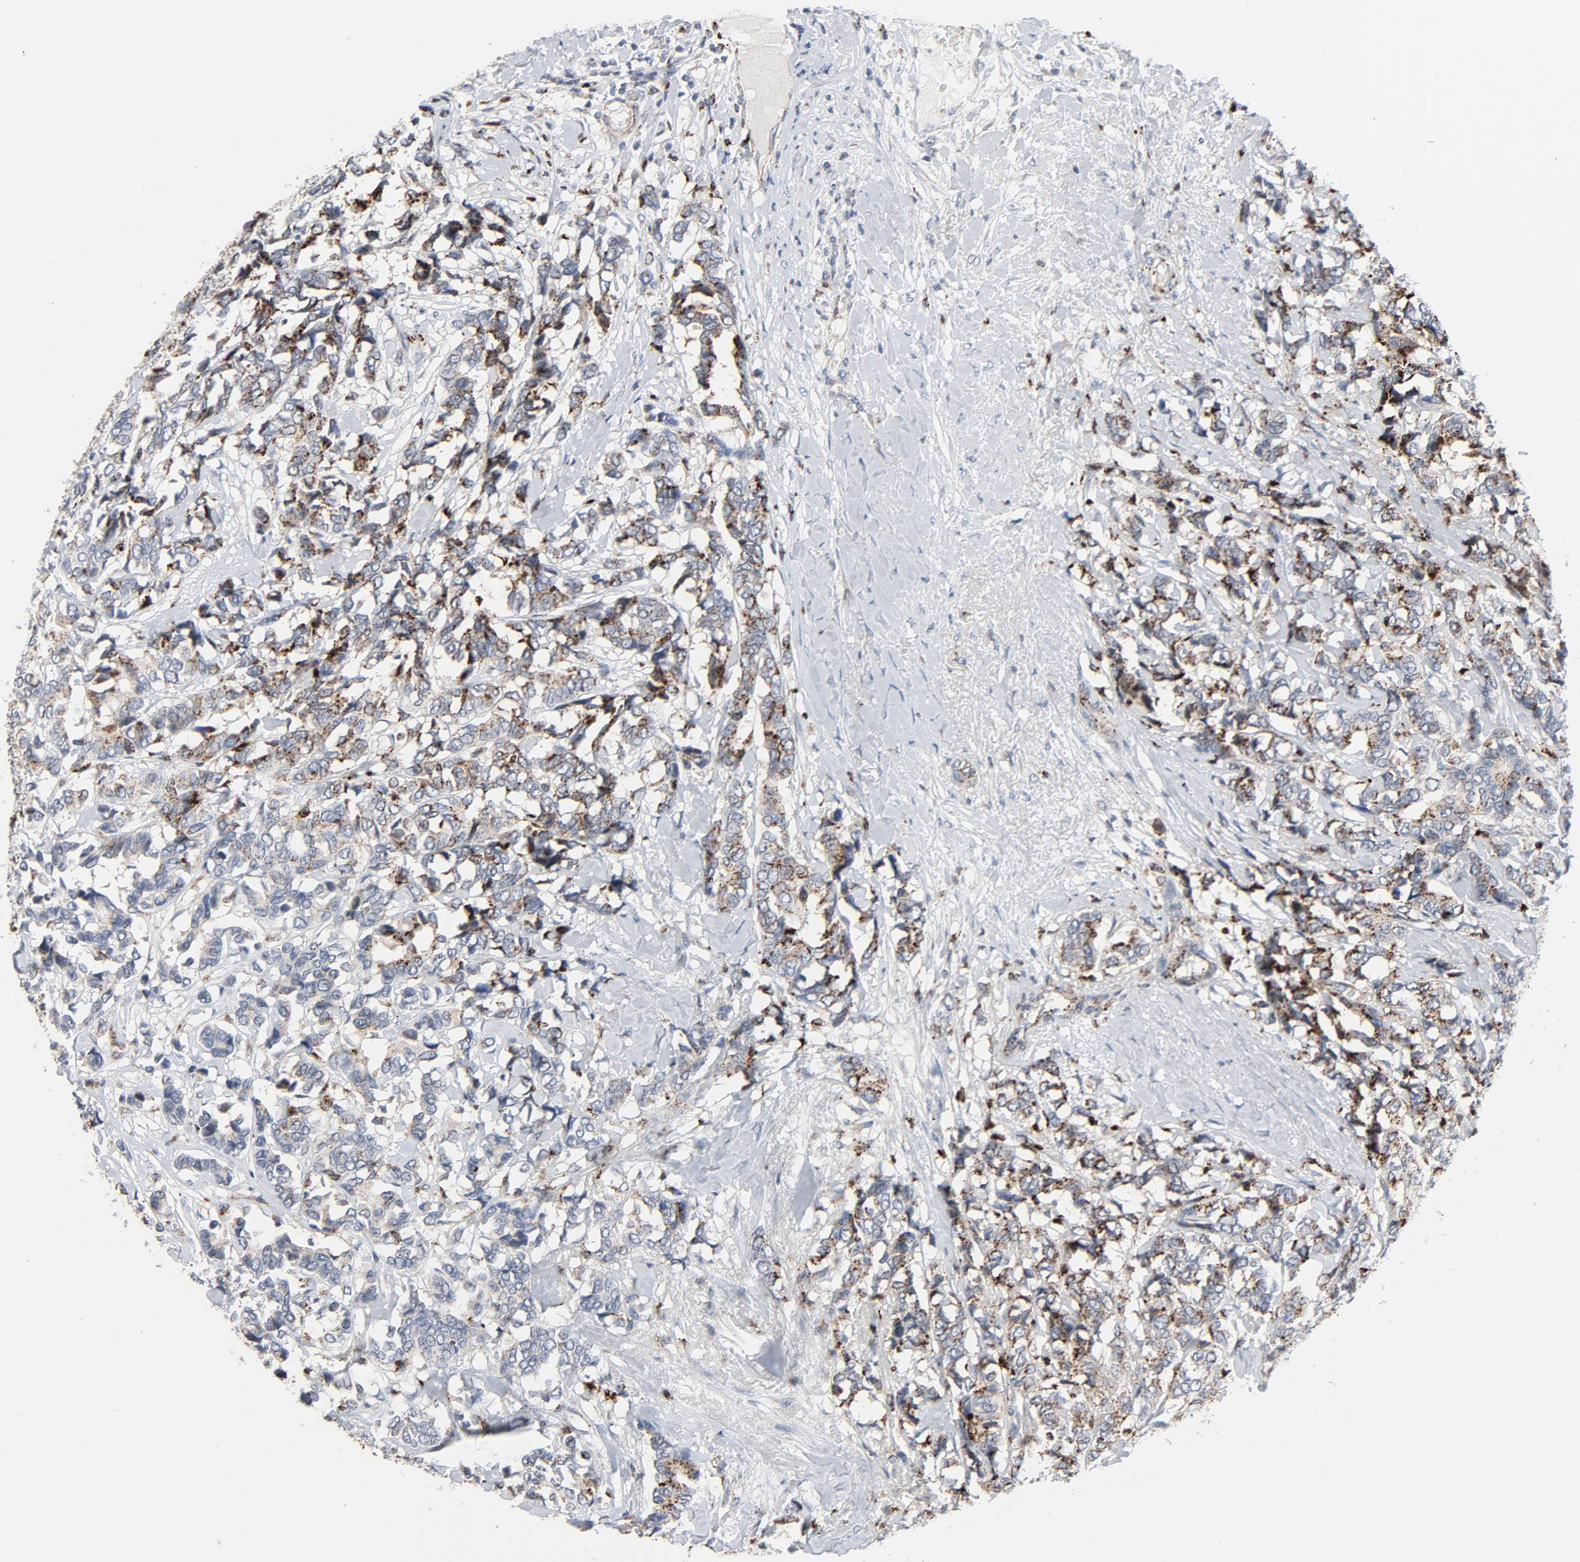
{"staining": {"intensity": "strong", "quantity": "25%-75%", "location": "cytoplasmic/membranous"}, "tissue": "breast cancer", "cell_type": "Tumor cells", "image_type": "cancer", "snomed": [{"axis": "morphology", "description": "Duct carcinoma"}, {"axis": "topography", "description": "Breast"}], "caption": "Immunohistochemistry (IHC) (DAB (3,3'-diaminobenzidine)) staining of breast cancer (intraductal carcinoma) demonstrates strong cytoplasmic/membranous protein staining in about 25%-75% of tumor cells.", "gene": "AKT2", "patient": {"sex": "female", "age": 87}}